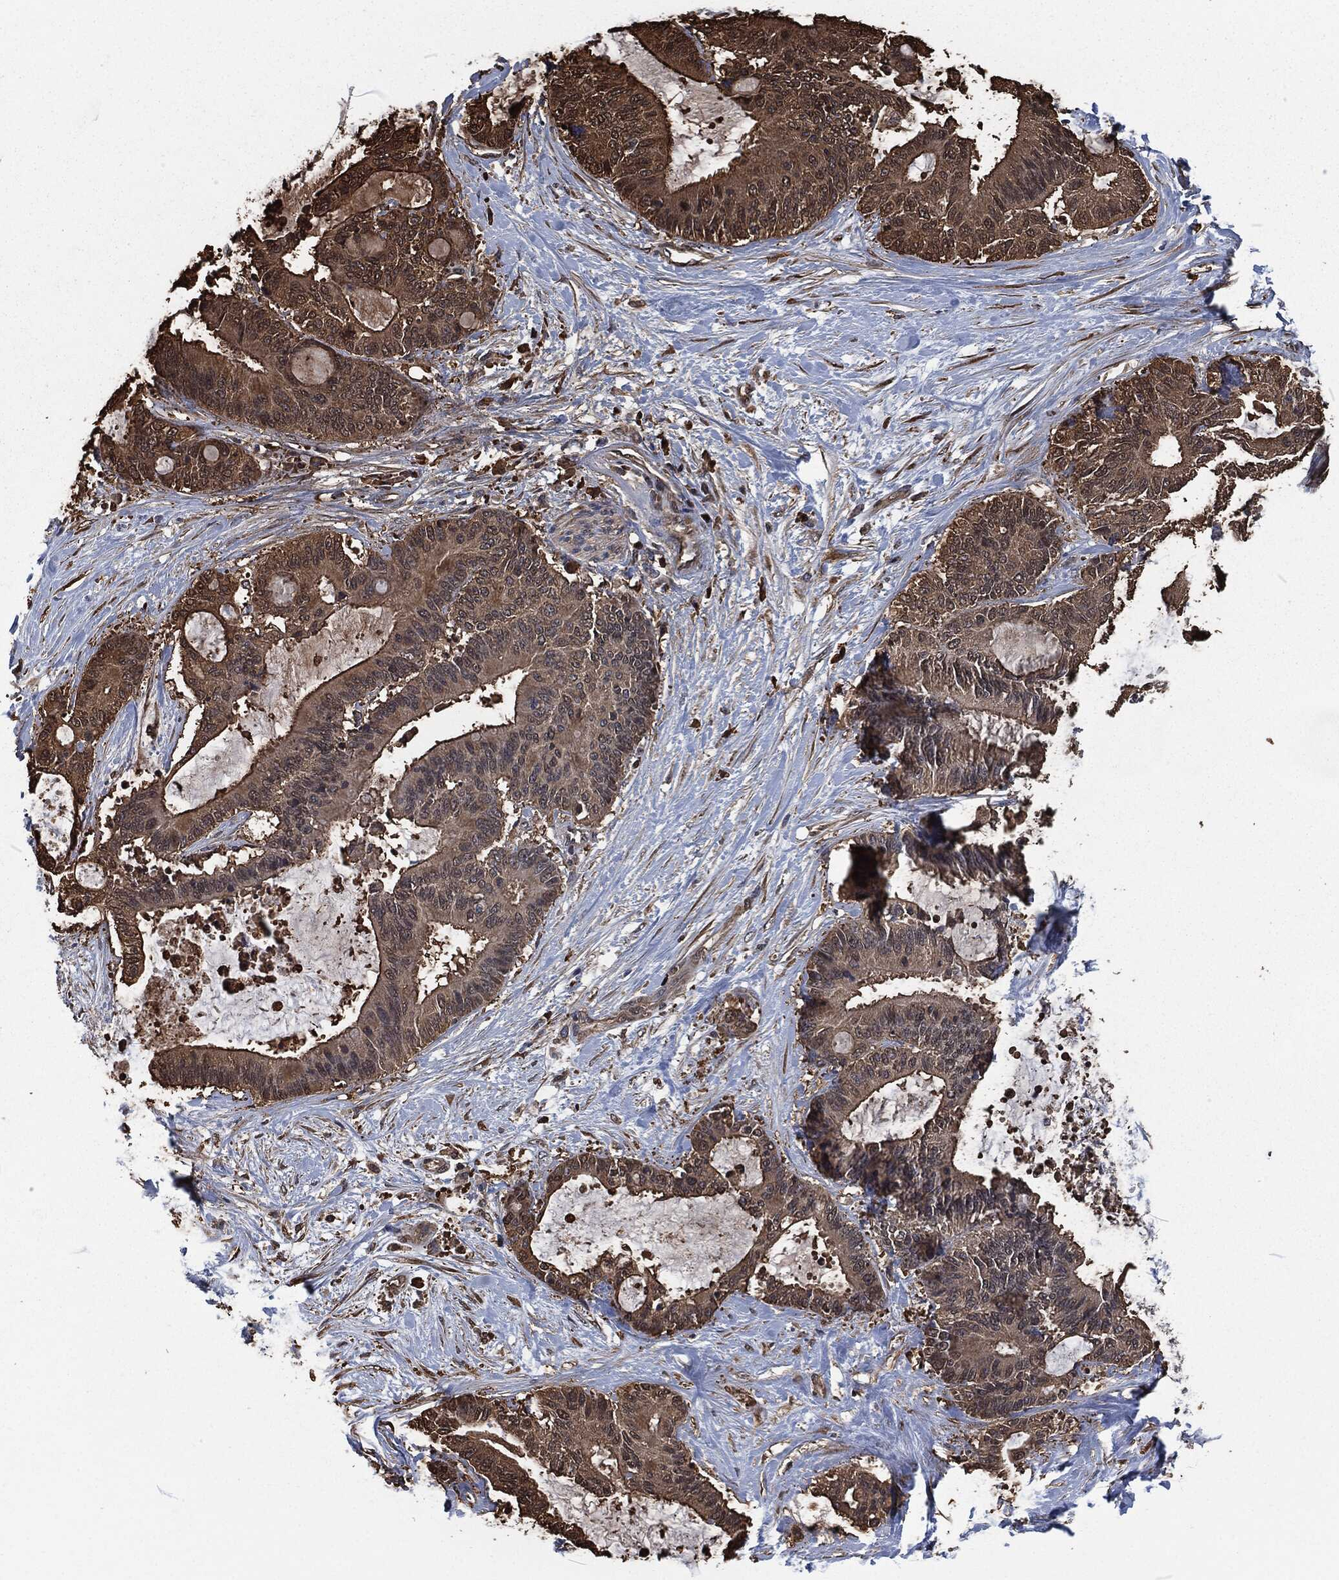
{"staining": {"intensity": "moderate", "quantity": ">75%", "location": "cytoplasmic/membranous"}, "tissue": "liver cancer", "cell_type": "Tumor cells", "image_type": "cancer", "snomed": [{"axis": "morphology", "description": "Cholangiocarcinoma"}, {"axis": "topography", "description": "Liver"}], "caption": "Protein positivity by immunohistochemistry reveals moderate cytoplasmic/membranous positivity in approximately >75% of tumor cells in liver cancer (cholangiocarcinoma). The protein of interest is stained brown, and the nuclei are stained in blue (DAB (3,3'-diaminobenzidine) IHC with brightfield microscopy, high magnification).", "gene": "PRDX4", "patient": {"sex": "female", "age": 73}}